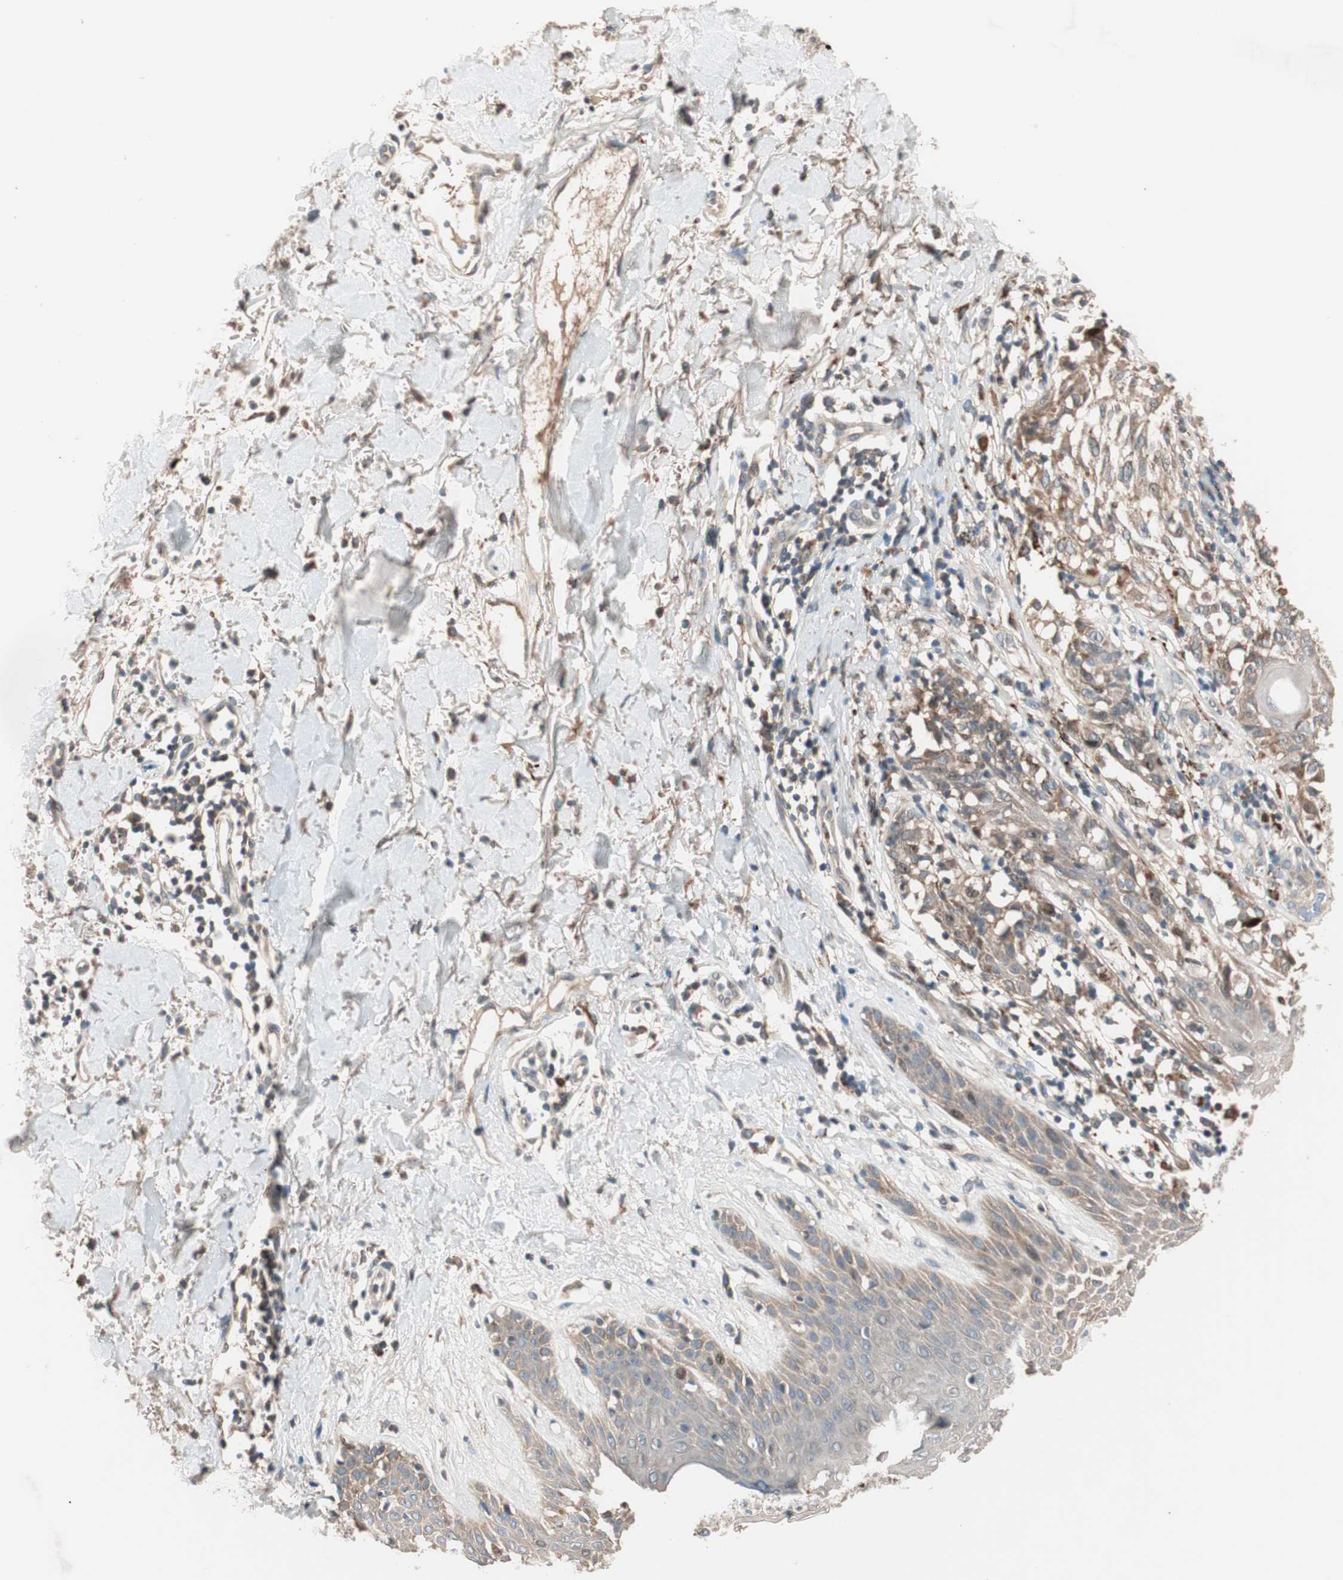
{"staining": {"intensity": "moderate", "quantity": ">75%", "location": "cytoplasmic/membranous"}, "tissue": "melanoma", "cell_type": "Tumor cells", "image_type": "cancer", "snomed": [{"axis": "morphology", "description": "Malignant melanoma, NOS"}, {"axis": "topography", "description": "Skin"}], "caption": "High-magnification brightfield microscopy of malignant melanoma stained with DAB (brown) and counterstained with hematoxylin (blue). tumor cells exhibit moderate cytoplasmic/membranous positivity is present in approximately>75% of cells.", "gene": "NFRKB", "patient": {"sex": "female", "age": 46}}